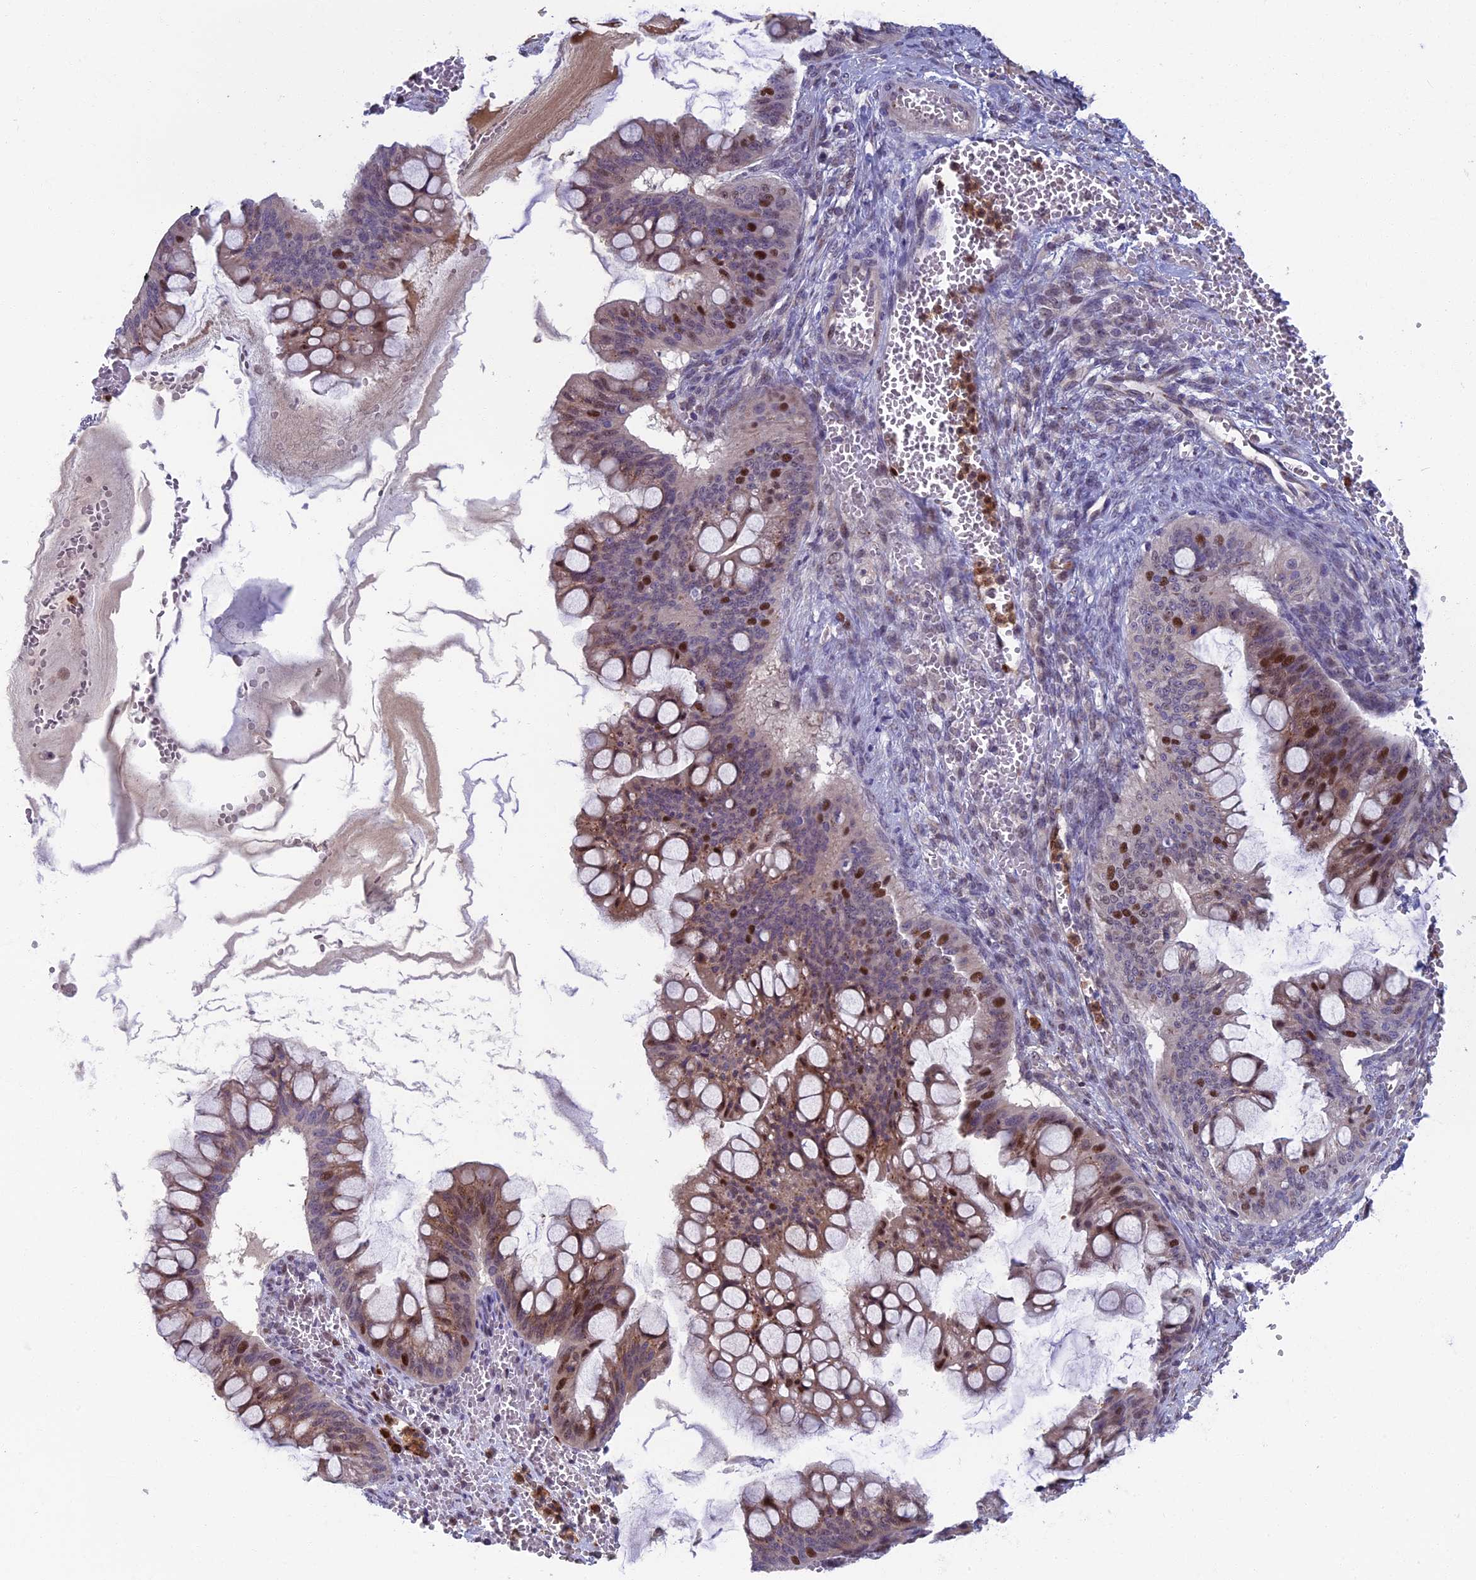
{"staining": {"intensity": "moderate", "quantity": "25%-75%", "location": "nuclear"}, "tissue": "ovarian cancer", "cell_type": "Tumor cells", "image_type": "cancer", "snomed": [{"axis": "morphology", "description": "Cystadenocarcinoma, mucinous, NOS"}, {"axis": "topography", "description": "Ovary"}], "caption": "Ovarian cancer (mucinous cystadenocarcinoma) stained for a protein exhibits moderate nuclear positivity in tumor cells. Immunohistochemistry stains the protein in brown and the nuclei are stained blue.", "gene": "LIG1", "patient": {"sex": "female", "age": 73}}